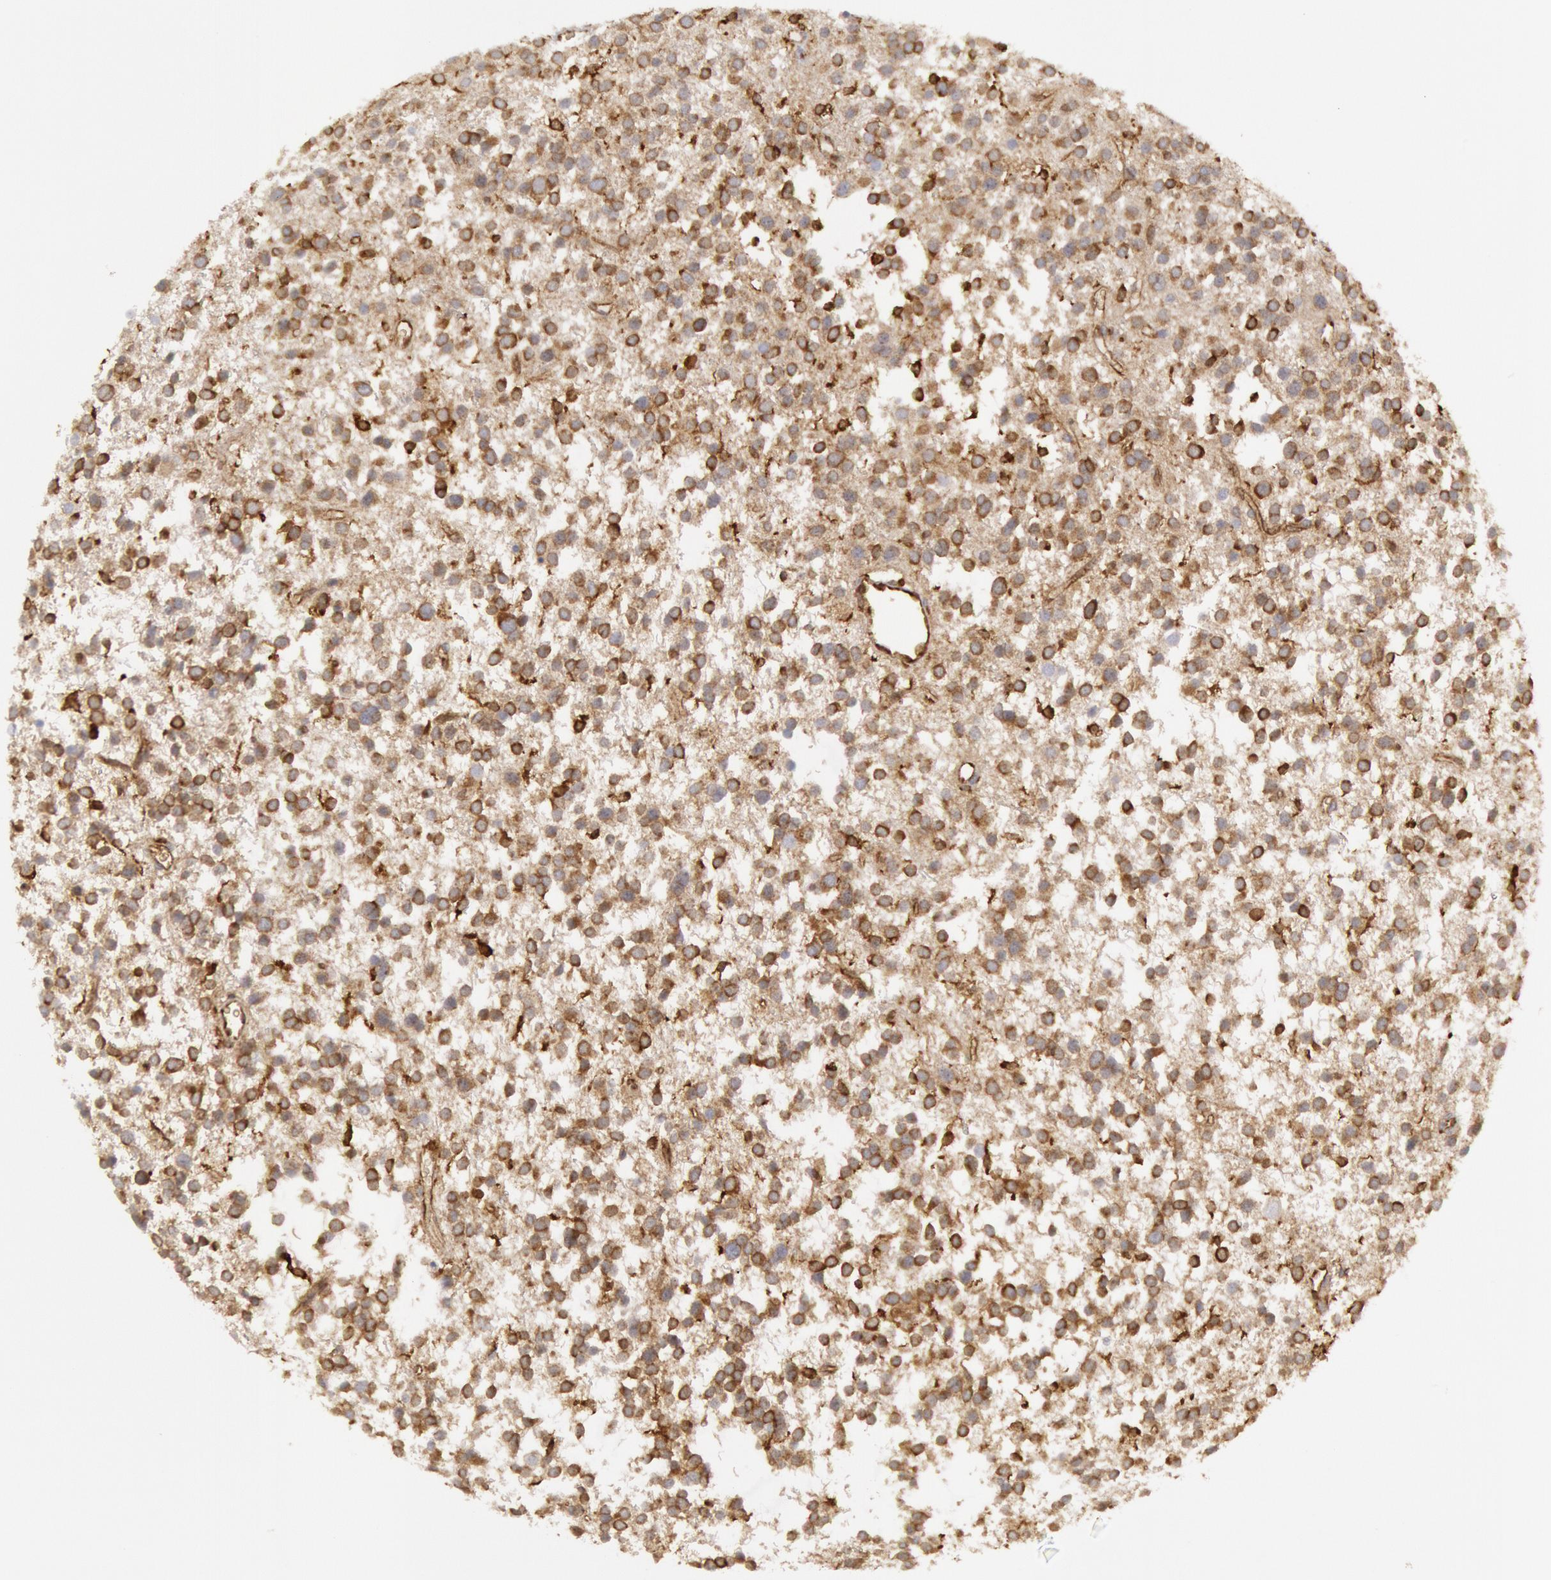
{"staining": {"intensity": "moderate", "quantity": ">75%", "location": "cytoplasmic/membranous"}, "tissue": "glioma", "cell_type": "Tumor cells", "image_type": "cancer", "snomed": [{"axis": "morphology", "description": "Glioma, malignant, Low grade"}, {"axis": "topography", "description": "Brain"}], "caption": "This image shows glioma stained with immunohistochemistry to label a protein in brown. The cytoplasmic/membranous of tumor cells show moderate positivity for the protein. Nuclei are counter-stained blue.", "gene": "IKBKB", "patient": {"sex": "female", "age": 36}}